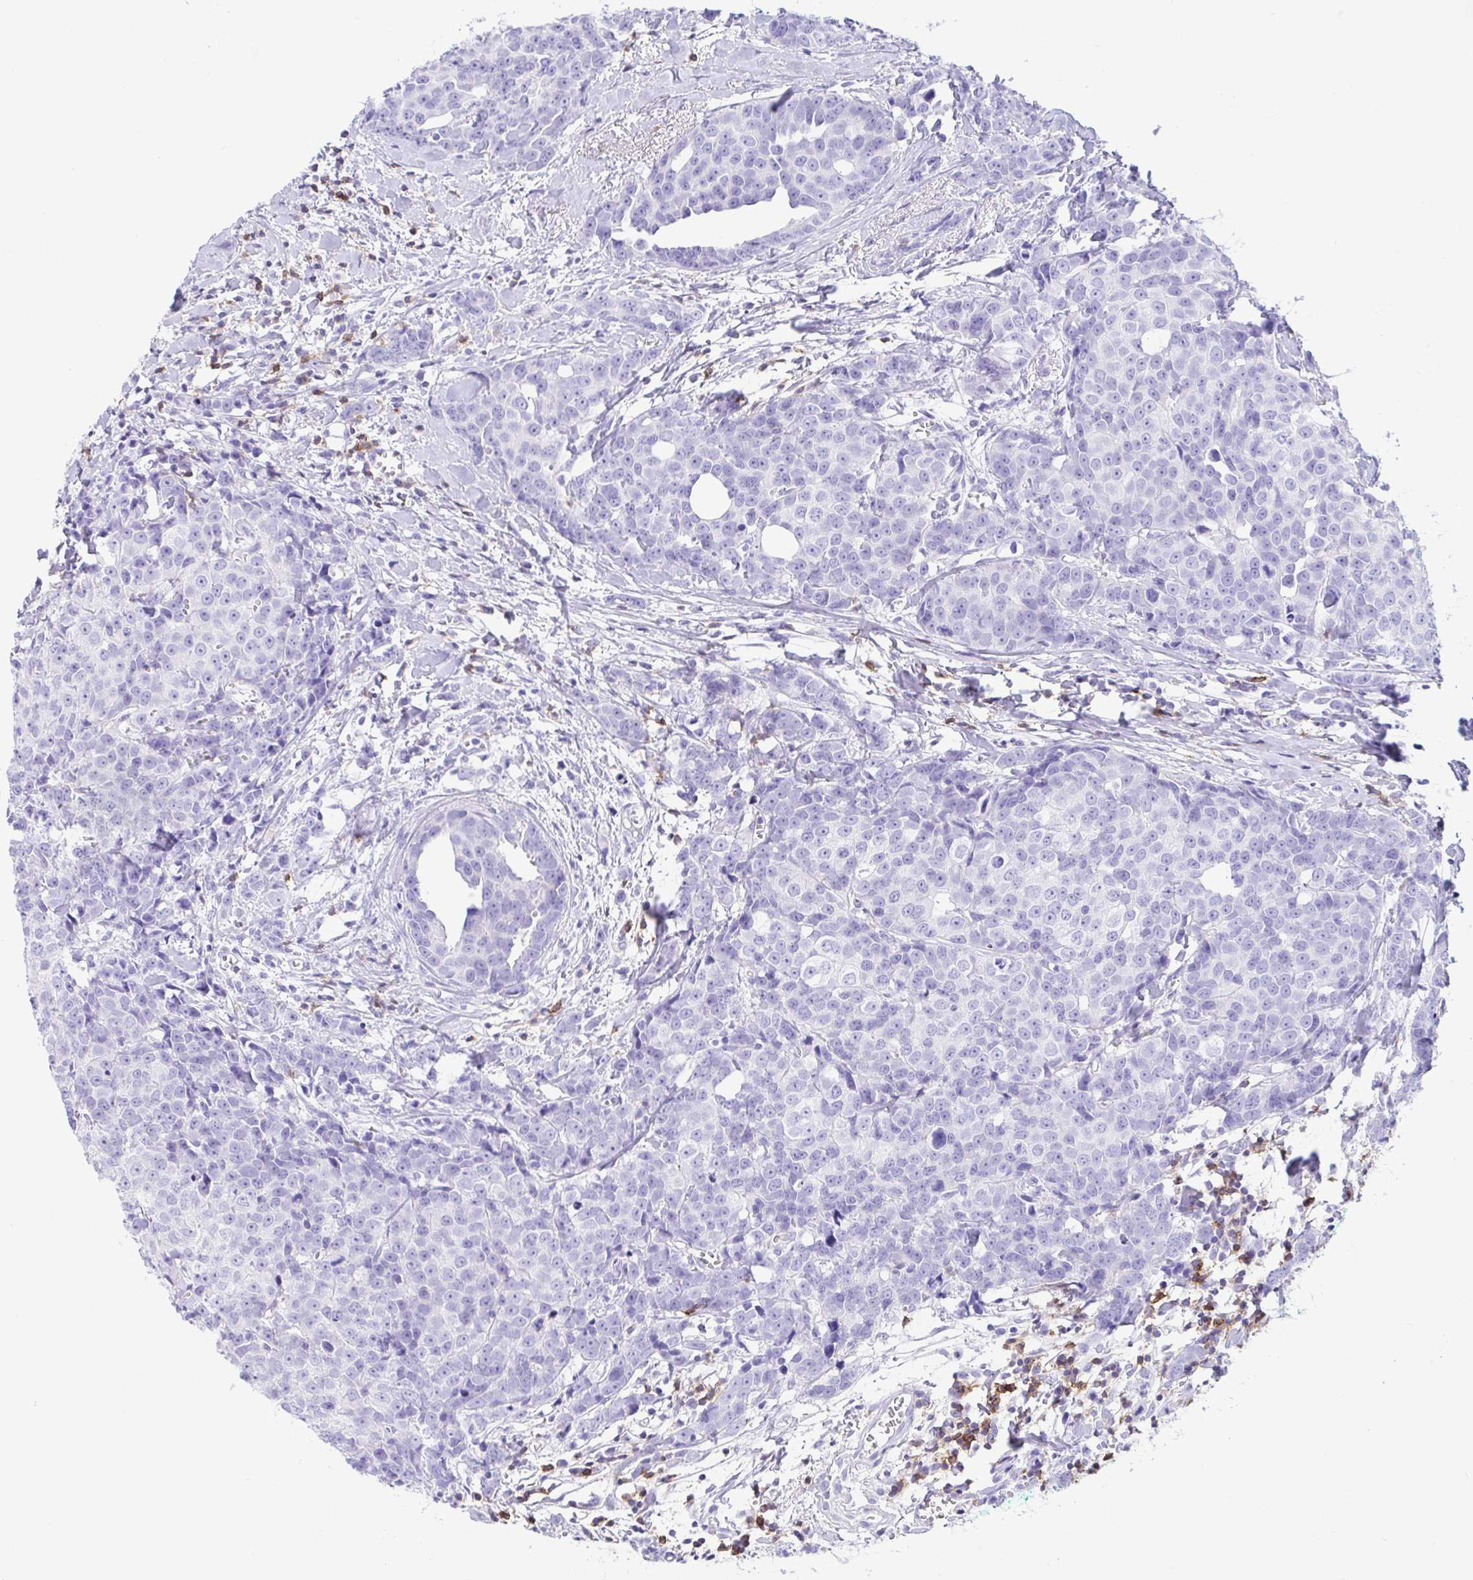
{"staining": {"intensity": "negative", "quantity": "none", "location": "none"}, "tissue": "breast cancer", "cell_type": "Tumor cells", "image_type": "cancer", "snomed": [{"axis": "morphology", "description": "Duct carcinoma"}, {"axis": "topography", "description": "Breast"}], "caption": "The image demonstrates no significant positivity in tumor cells of intraductal carcinoma (breast). (DAB (3,3'-diaminobenzidine) immunohistochemistry visualized using brightfield microscopy, high magnification).", "gene": "CD5", "patient": {"sex": "female", "age": 80}}